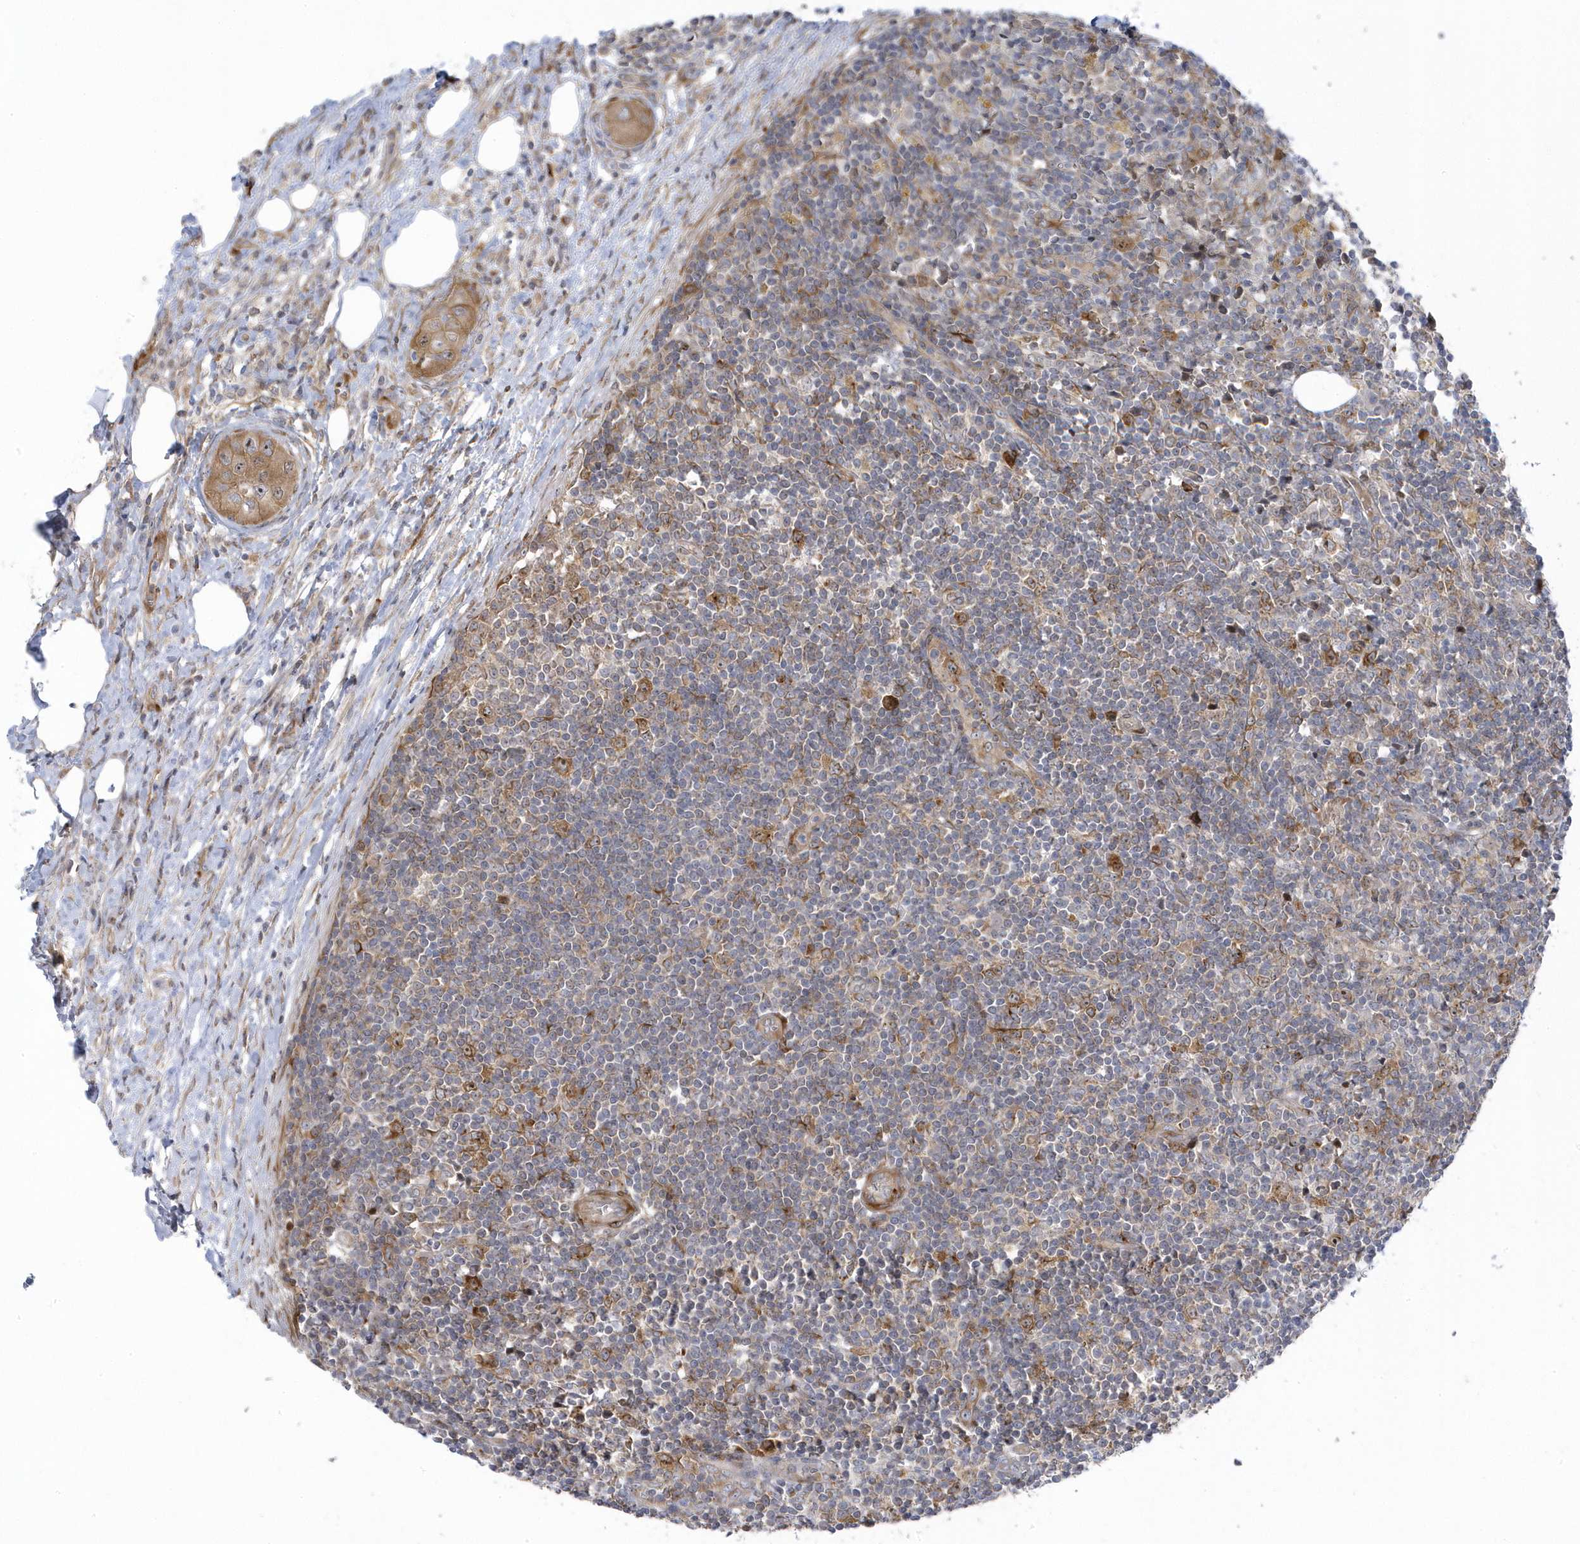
{"staining": {"intensity": "moderate", "quantity": "<25%", "location": "cytoplasmic/membranous"}, "tissue": "lymph node", "cell_type": "Germinal center cells", "image_type": "normal", "snomed": [{"axis": "morphology", "description": "Normal tissue, NOS"}, {"axis": "morphology", "description": "Squamous cell carcinoma, metastatic, NOS"}, {"axis": "topography", "description": "Lymph node"}], "caption": "Immunohistochemistry (IHC) staining of unremarkable lymph node, which exhibits low levels of moderate cytoplasmic/membranous expression in about <25% of germinal center cells indicating moderate cytoplasmic/membranous protein positivity. The staining was performed using DAB (3,3'-diaminobenzidine) (brown) for protein detection and nuclei were counterstained in hematoxylin (blue).", "gene": "MAP7D3", "patient": {"sex": "male", "age": 73}}